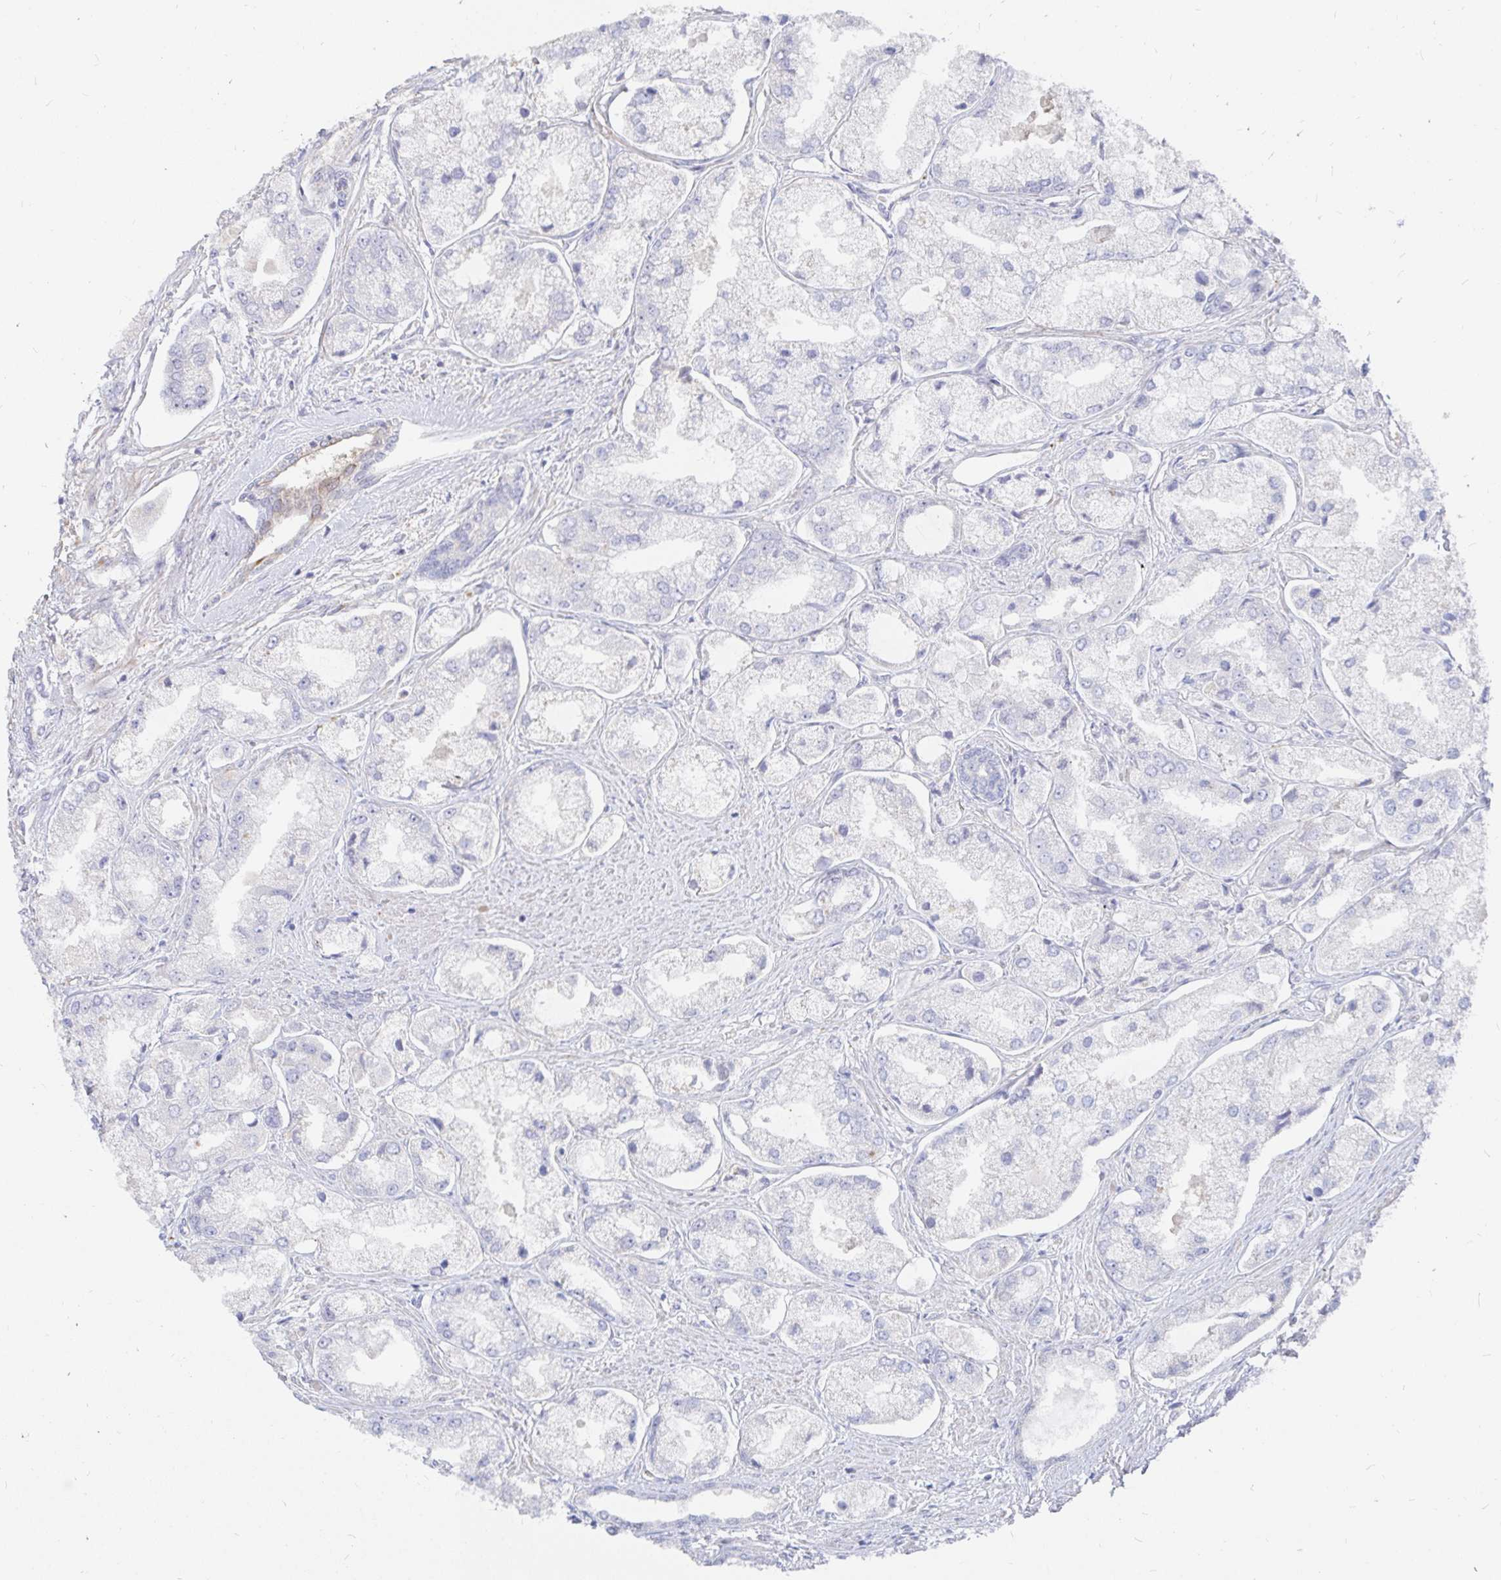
{"staining": {"intensity": "negative", "quantity": "none", "location": "none"}, "tissue": "prostate cancer", "cell_type": "Tumor cells", "image_type": "cancer", "snomed": [{"axis": "morphology", "description": "Adenocarcinoma, Low grade"}, {"axis": "topography", "description": "Prostate"}], "caption": "Micrograph shows no protein positivity in tumor cells of adenocarcinoma (low-grade) (prostate) tissue.", "gene": "KCTD19", "patient": {"sex": "male", "age": 69}}